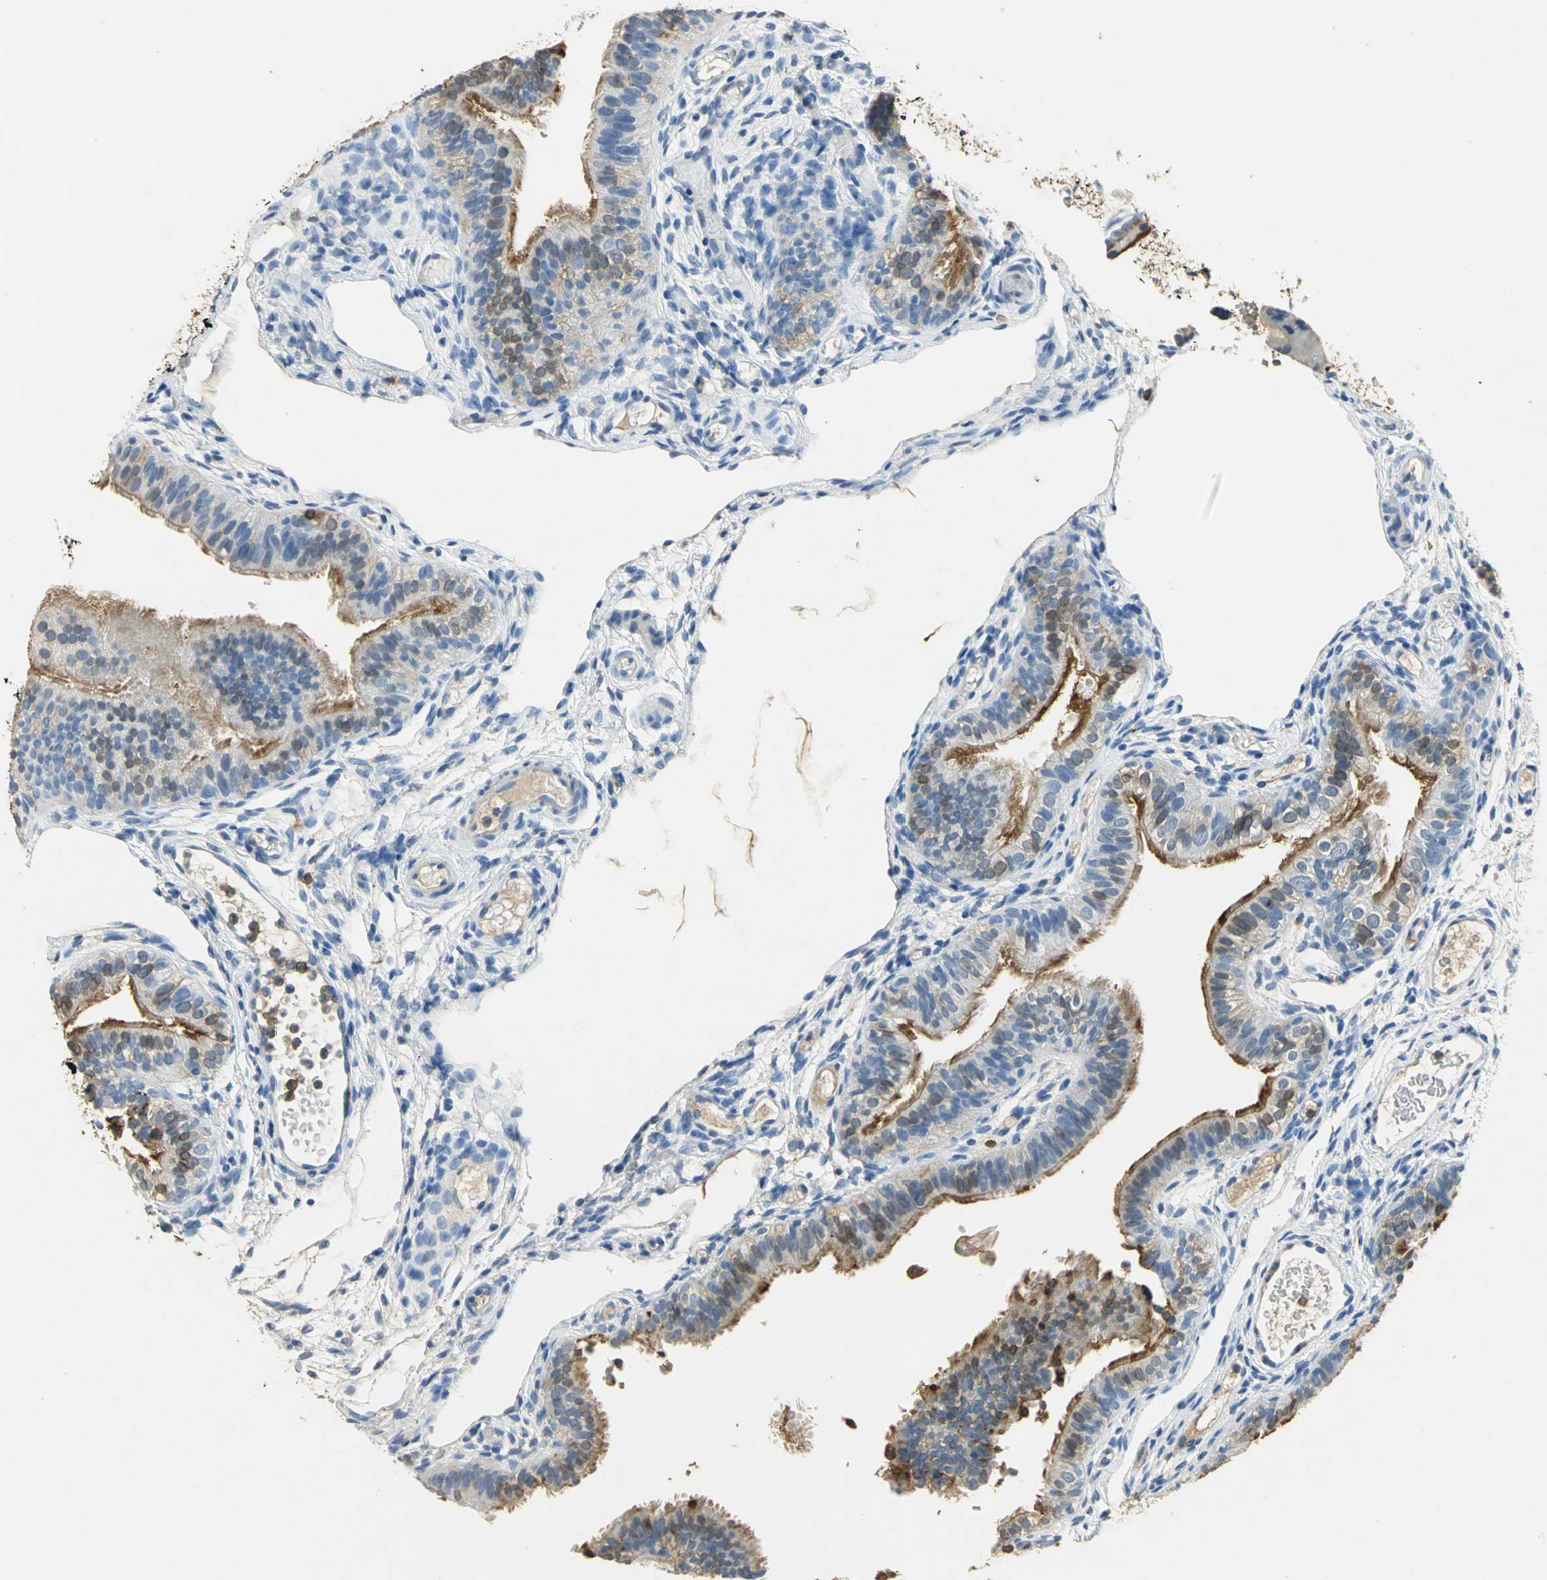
{"staining": {"intensity": "moderate", "quantity": "<25%", "location": "cytoplasmic/membranous"}, "tissue": "fallopian tube", "cell_type": "Glandular cells", "image_type": "normal", "snomed": [{"axis": "morphology", "description": "Normal tissue, NOS"}, {"axis": "morphology", "description": "Dermoid, NOS"}, {"axis": "topography", "description": "Fallopian tube"}], "caption": "A photomicrograph of fallopian tube stained for a protein shows moderate cytoplasmic/membranous brown staining in glandular cells.", "gene": "ANXA4", "patient": {"sex": "female", "age": 33}}